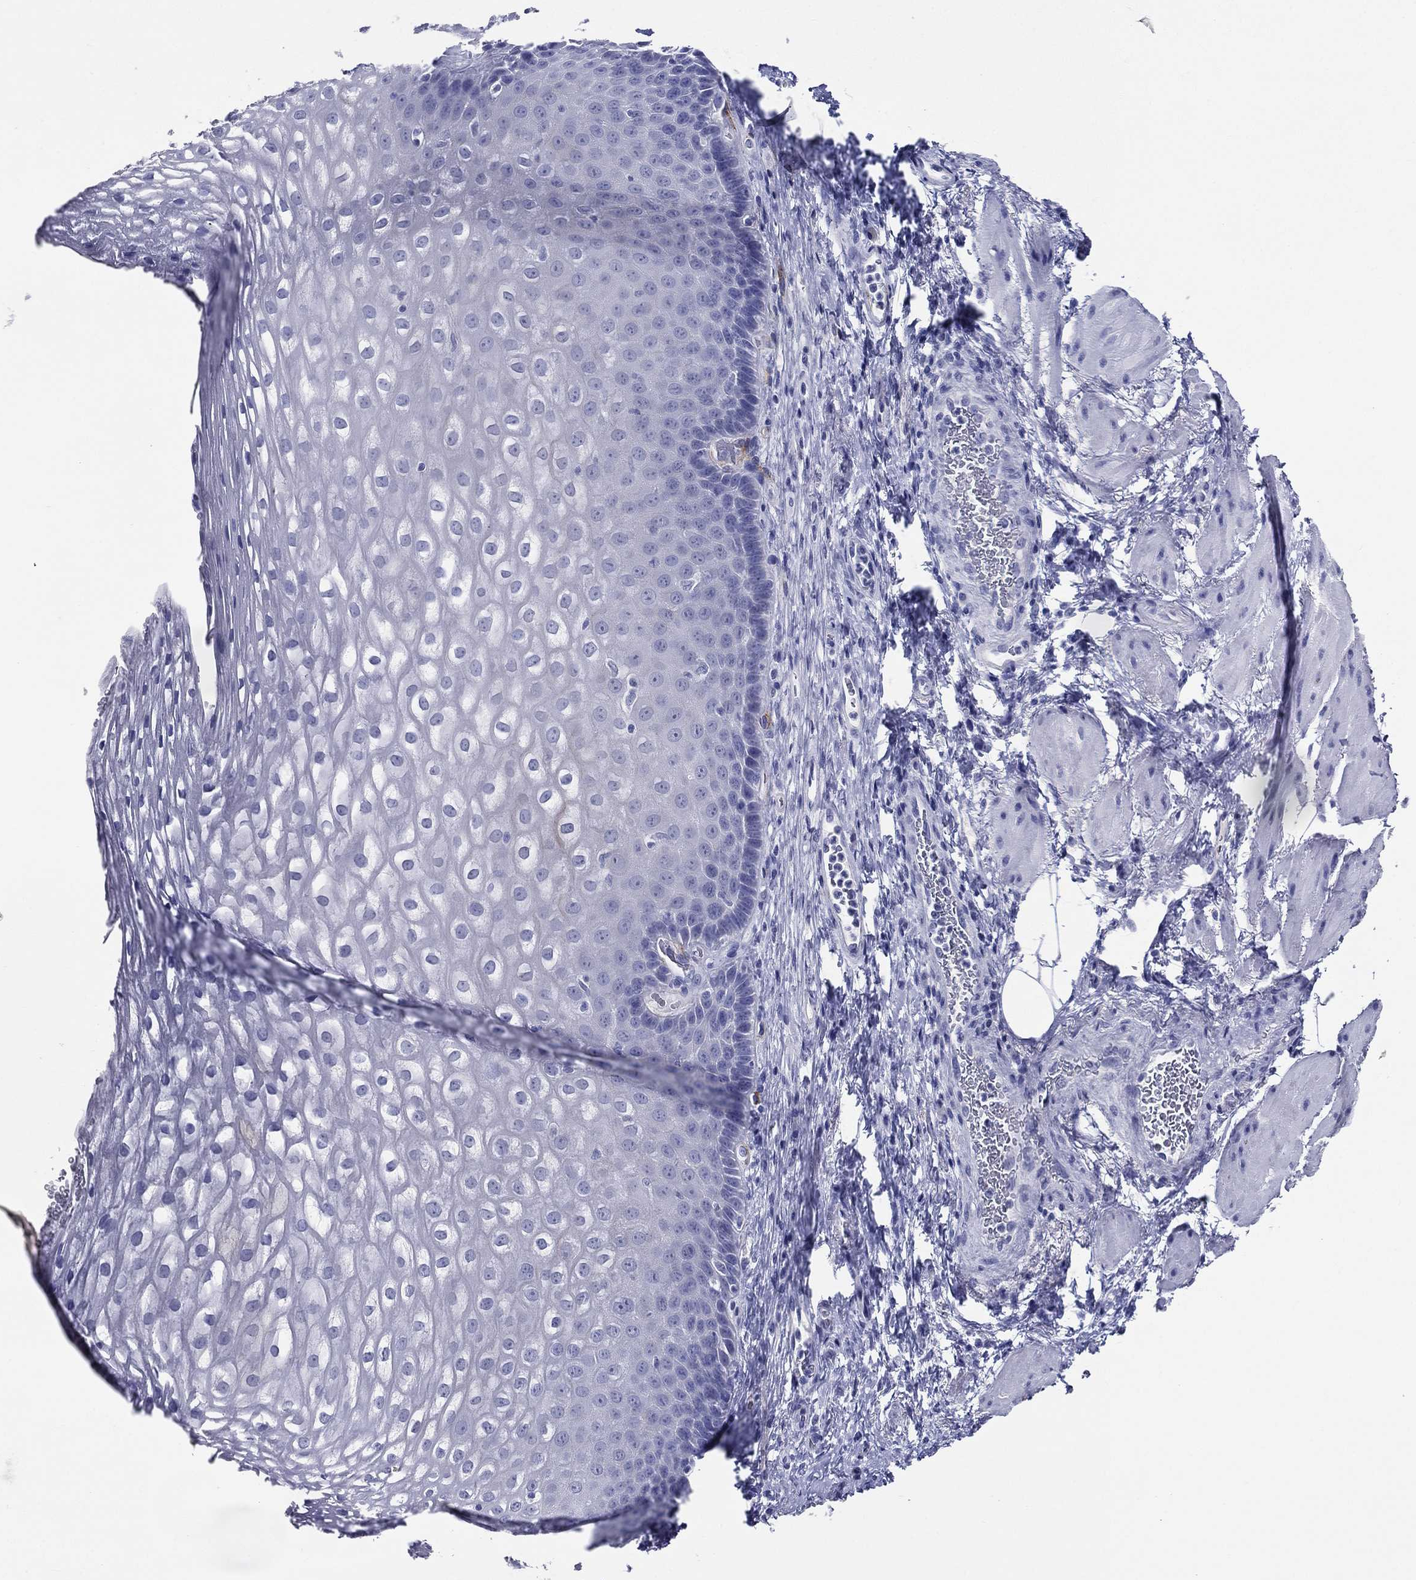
{"staining": {"intensity": "negative", "quantity": "none", "location": "none"}, "tissue": "esophagus", "cell_type": "Squamous epithelial cells", "image_type": "normal", "snomed": [{"axis": "morphology", "description": "Normal tissue, NOS"}, {"axis": "topography", "description": "Esophagus"}], "caption": "The image displays no staining of squamous epithelial cells in benign esophagus. Nuclei are stained in blue.", "gene": "ACE2", "patient": {"sex": "male", "age": 63}}